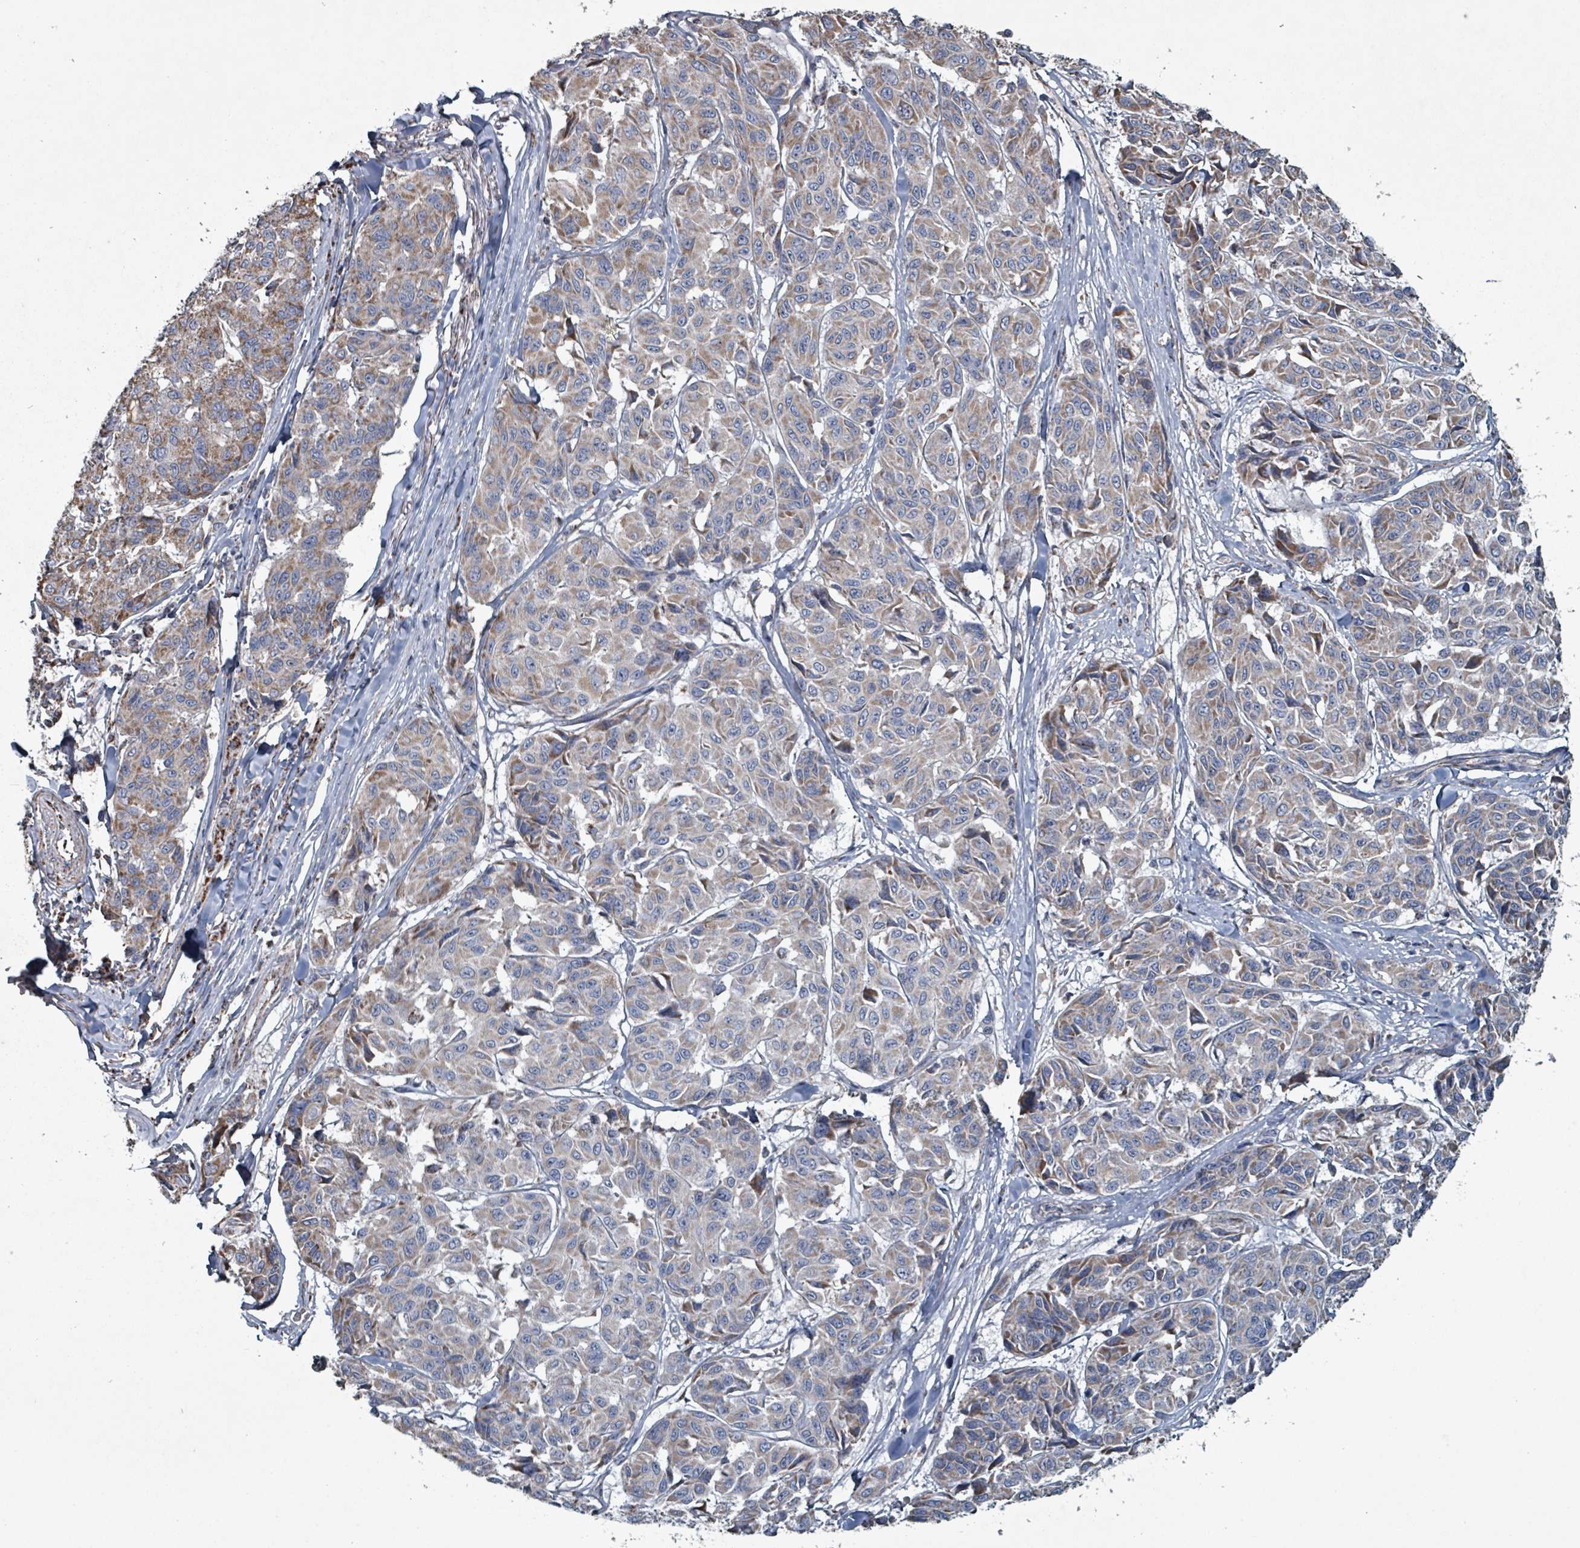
{"staining": {"intensity": "moderate", "quantity": "25%-75%", "location": "cytoplasmic/membranous"}, "tissue": "melanoma", "cell_type": "Tumor cells", "image_type": "cancer", "snomed": [{"axis": "morphology", "description": "Malignant melanoma, NOS"}, {"axis": "topography", "description": "Skin"}], "caption": "Protein expression analysis of malignant melanoma demonstrates moderate cytoplasmic/membranous expression in about 25%-75% of tumor cells. The protein is shown in brown color, while the nuclei are stained blue.", "gene": "ABHD18", "patient": {"sex": "female", "age": 66}}